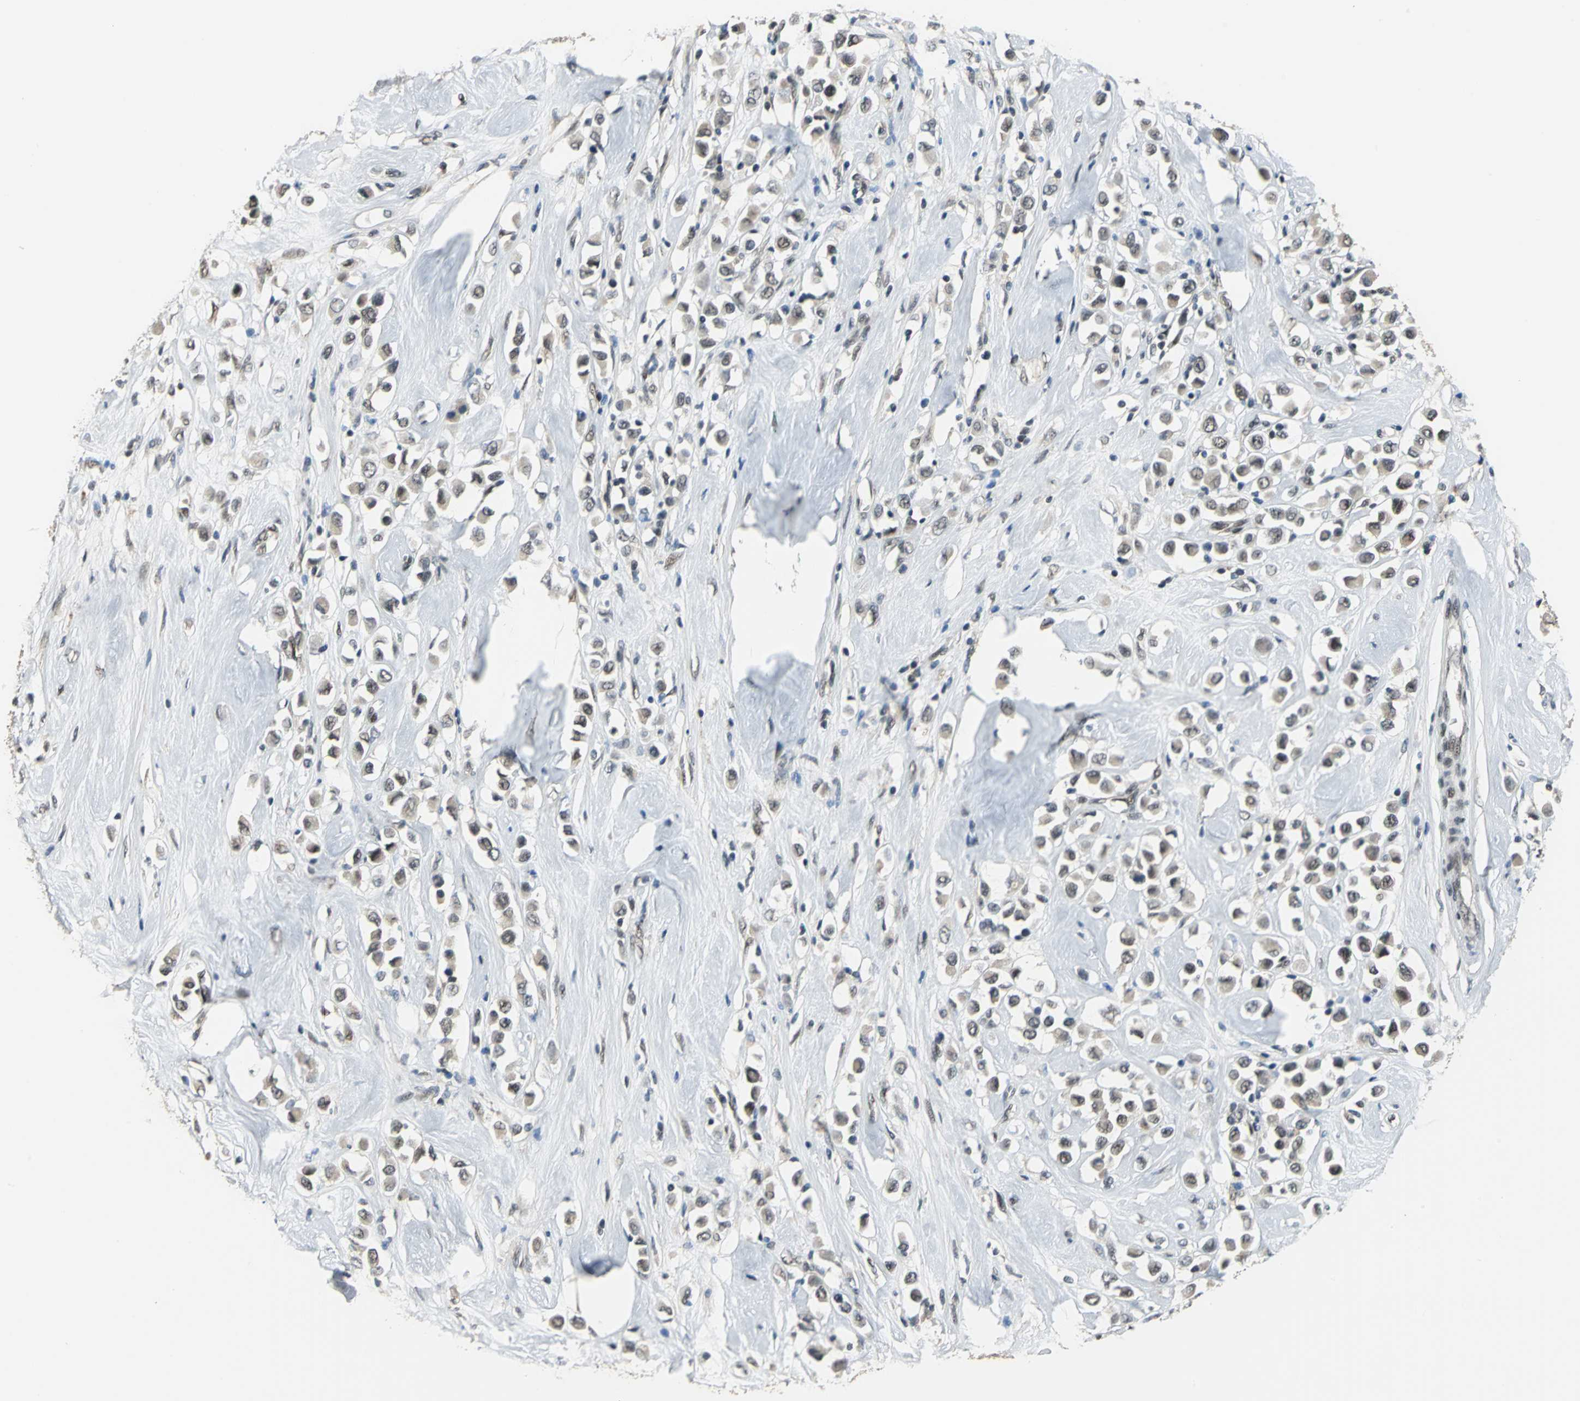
{"staining": {"intensity": "weak", "quantity": ">75%", "location": "cytoplasmic/membranous,nuclear"}, "tissue": "breast cancer", "cell_type": "Tumor cells", "image_type": "cancer", "snomed": [{"axis": "morphology", "description": "Duct carcinoma"}, {"axis": "topography", "description": "Breast"}], "caption": "Tumor cells show weak cytoplasmic/membranous and nuclear staining in approximately >75% of cells in breast cancer. (brown staining indicates protein expression, while blue staining denotes nuclei).", "gene": "ELF2", "patient": {"sex": "female", "age": 61}}